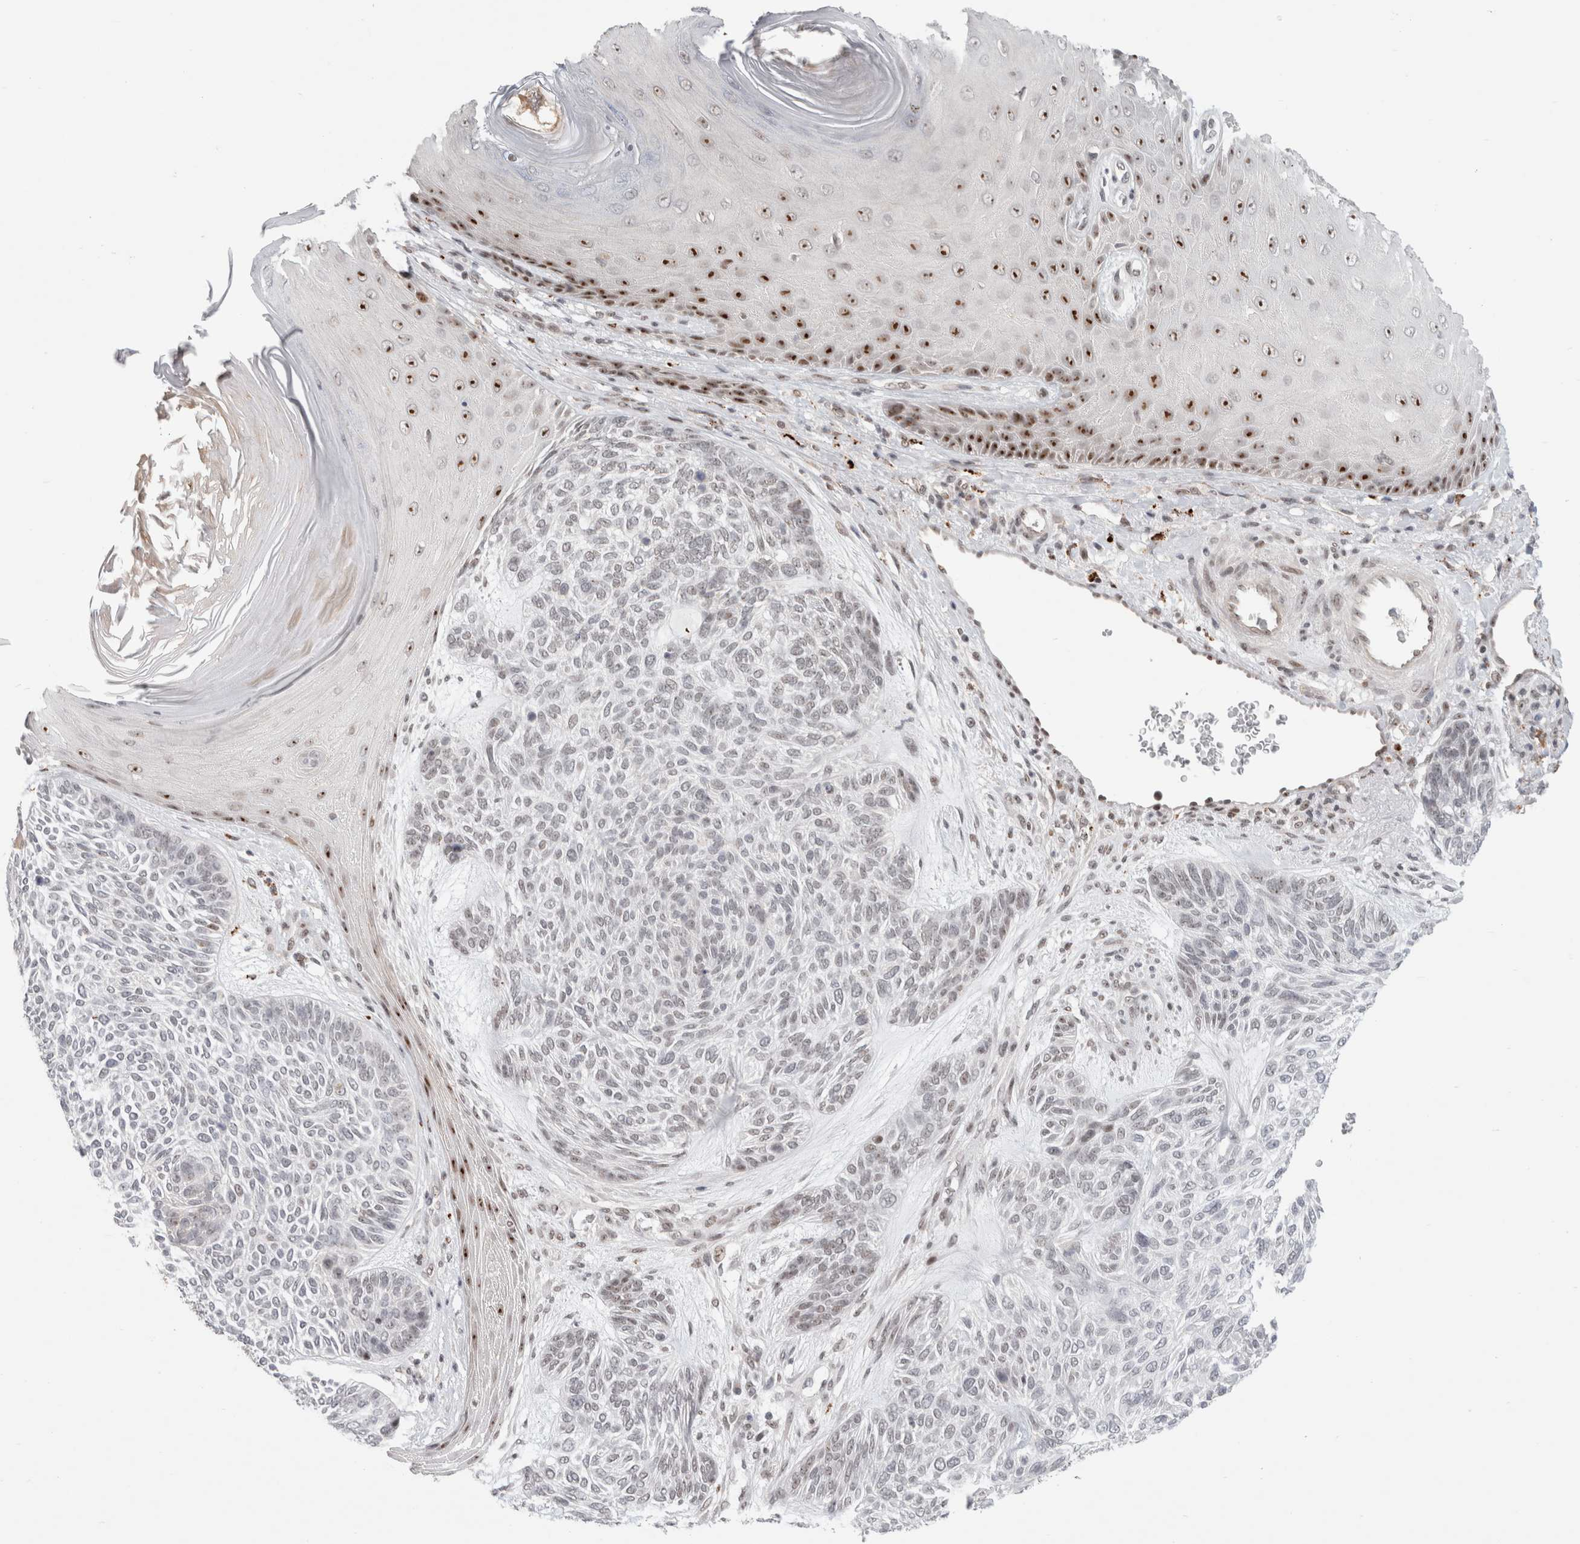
{"staining": {"intensity": "weak", "quantity": "<25%", "location": "nuclear"}, "tissue": "skin cancer", "cell_type": "Tumor cells", "image_type": "cancer", "snomed": [{"axis": "morphology", "description": "Basal cell carcinoma"}, {"axis": "topography", "description": "Skin"}], "caption": "An image of human skin basal cell carcinoma is negative for staining in tumor cells.", "gene": "SENP6", "patient": {"sex": "male", "age": 55}}